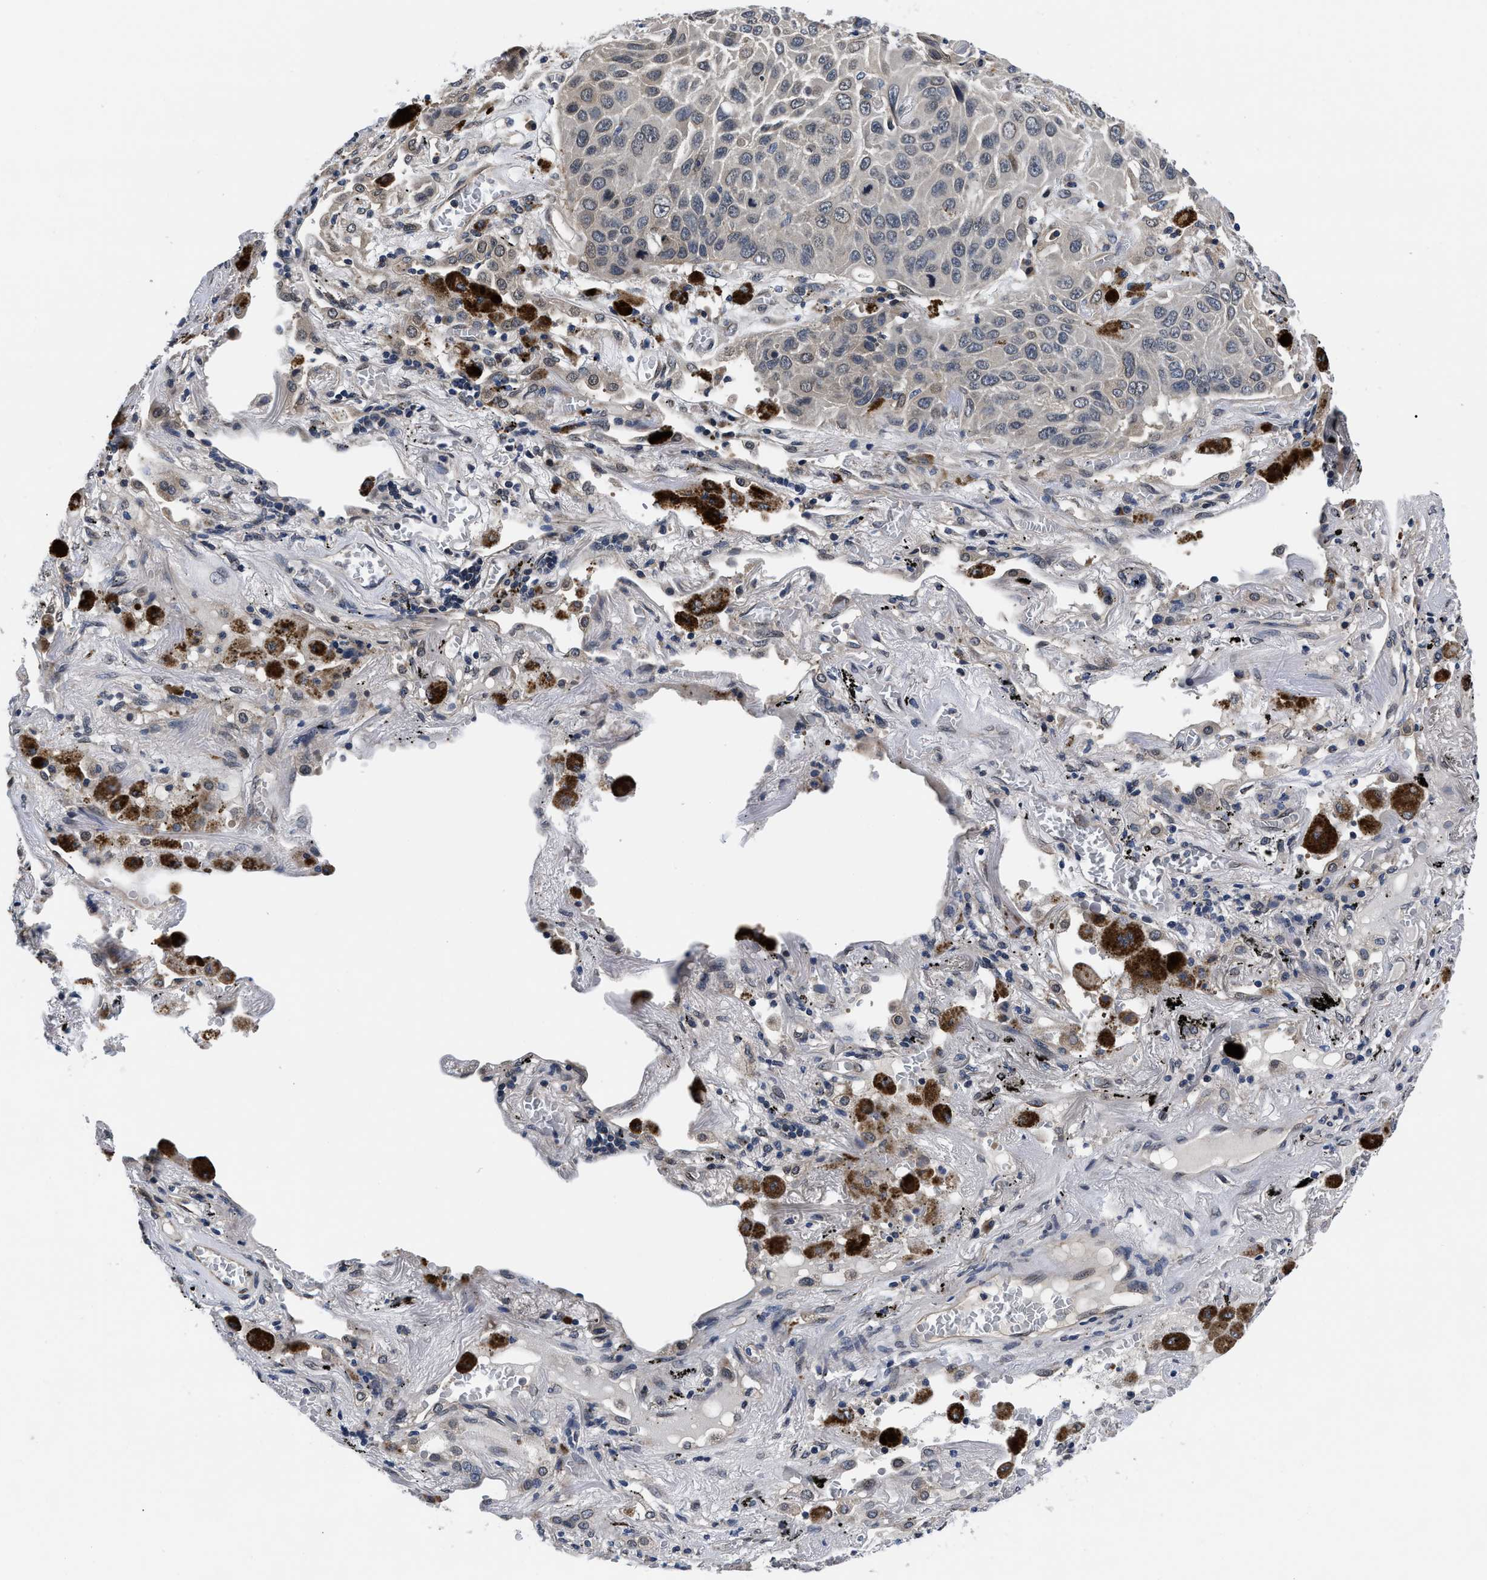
{"staining": {"intensity": "negative", "quantity": "none", "location": "none"}, "tissue": "lung cancer", "cell_type": "Tumor cells", "image_type": "cancer", "snomed": [{"axis": "morphology", "description": "Squamous cell carcinoma, NOS"}, {"axis": "topography", "description": "Lung"}], "caption": "Immunohistochemistry (IHC) of squamous cell carcinoma (lung) shows no positivity in tumor cells. (Stains: DAB IHC with hematoxylin counter stain, Microscopy: brightfield microscopy at high magnification).", "gene": "SNX10", "patient": {"sex": "male", "age": 57}}